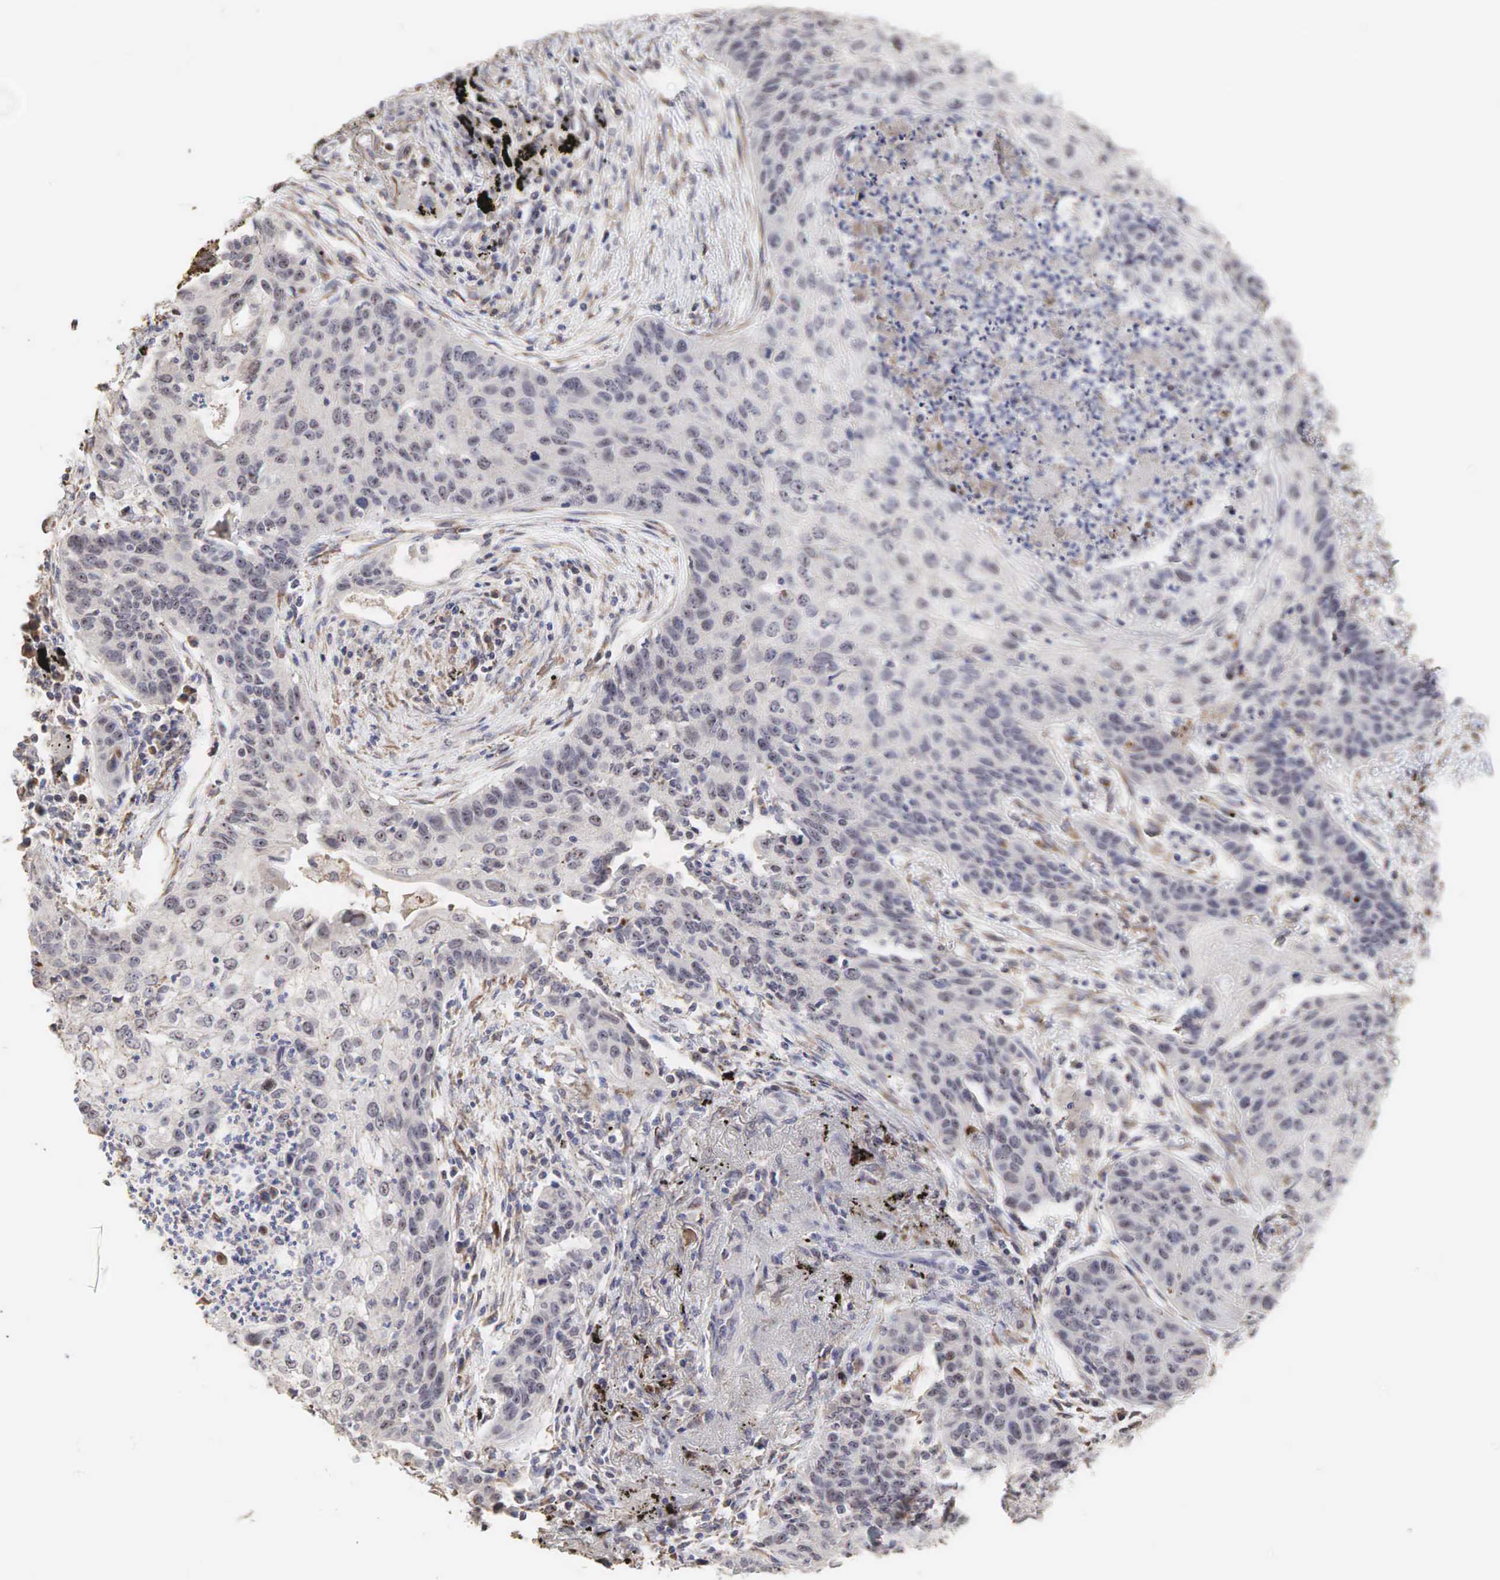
{"staining": {"intensity": "negative", "quantity": "none", "location": "none"}, "tissue": "lung cancer", "cell_type": "Tumor cells", "image_type": "cancer", "snomed": [{"axis": "morphology", "description": "Squamous cell carcinoma, NOS"}, {"axis": "topography", "description": "Lung"}], "caption": "Tumor cells are negative for protein expression in human lung cancer (squamous cell carcinoma).", "gene": "DKC1", "patient": {"sex": "male", "age": 71}}